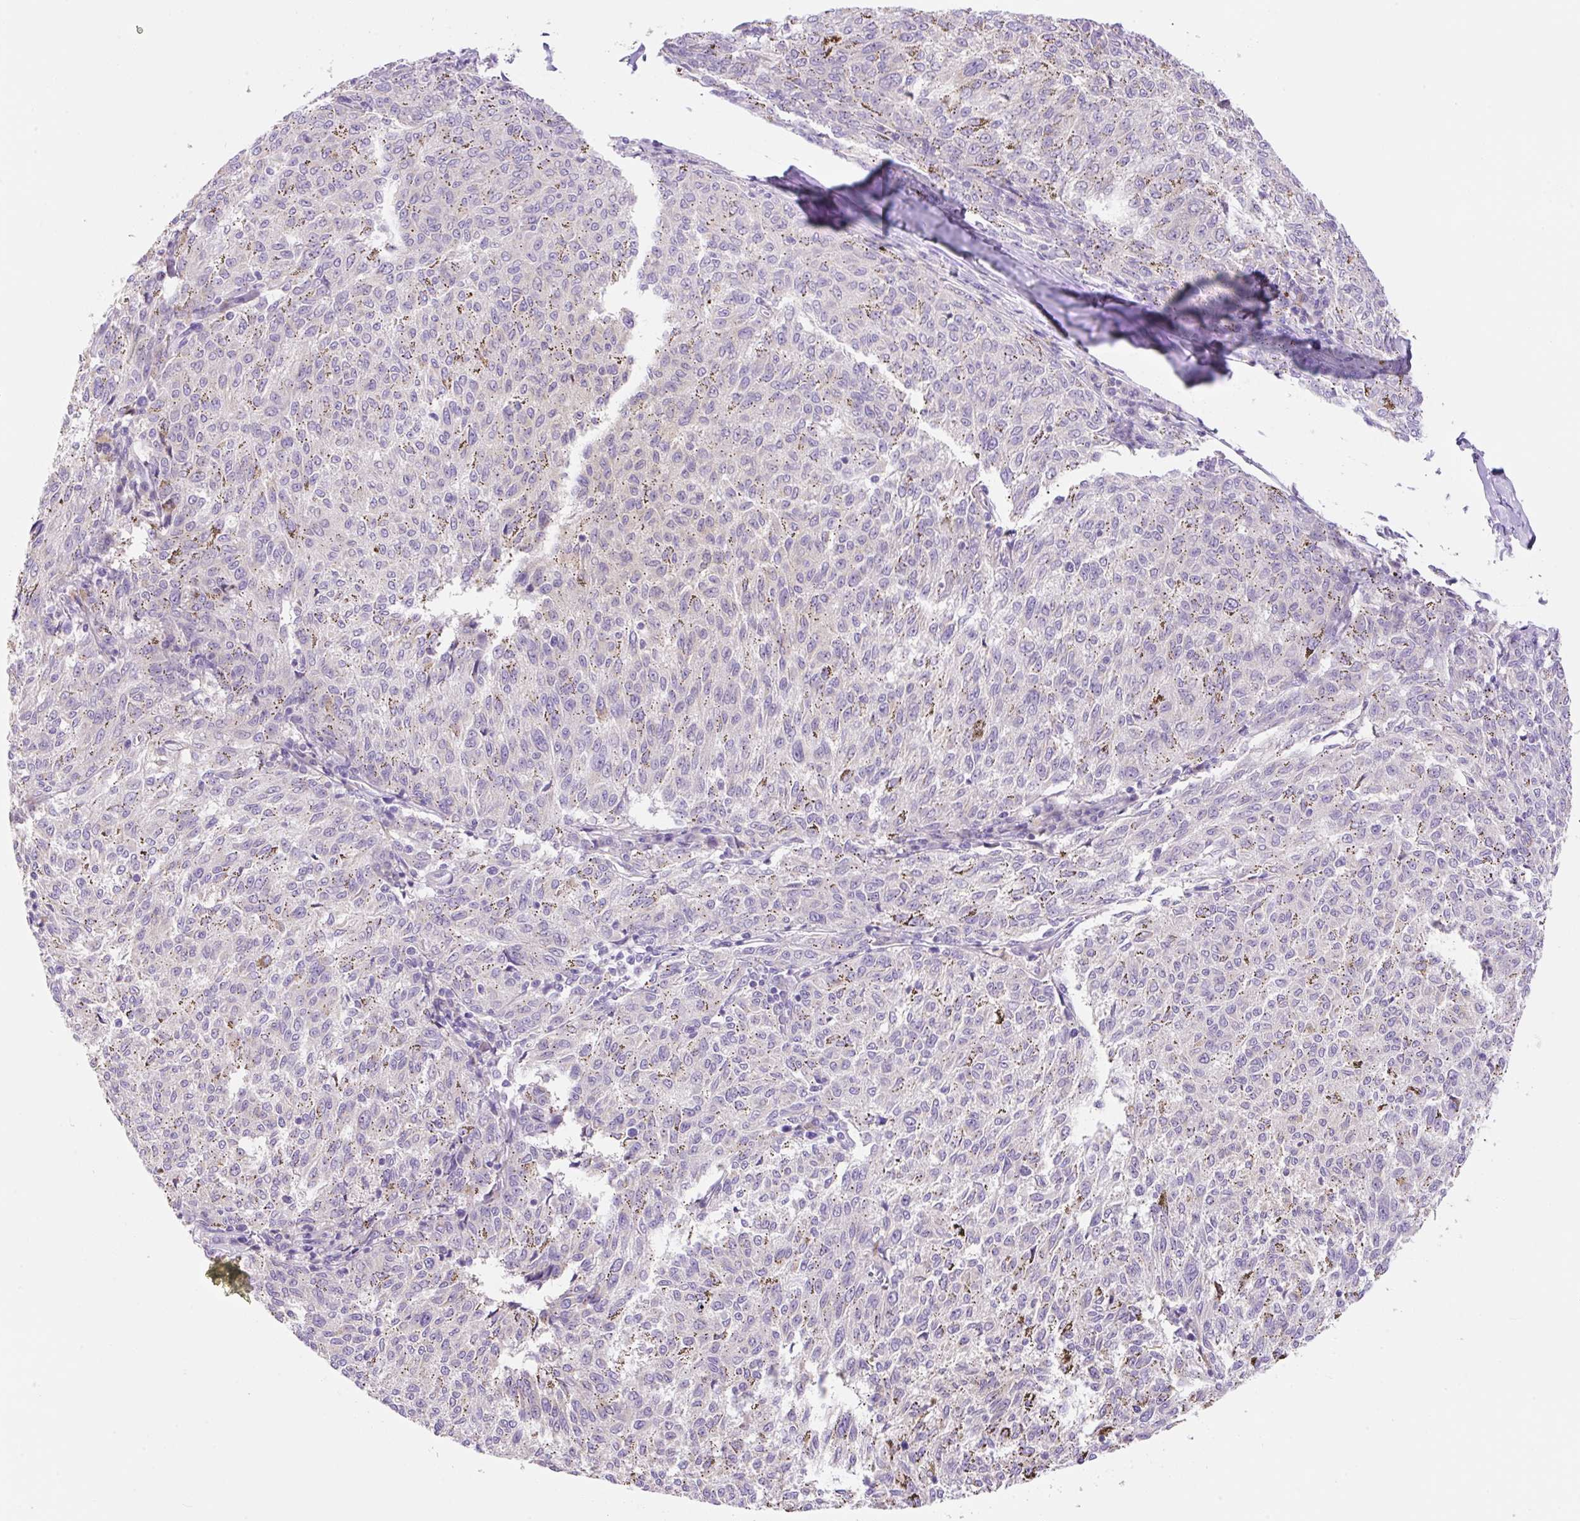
{"staining": {"intensity": "negative", "quantity": "none", "location": "none"}, "tissue": "melanoma", "cell_type": "Tumor cells", "image_type": "cancer", "snomed": [{"axis": "morphology", "description": "Malignant melanoma, NOS"}, {"axis": "topography", "description": "Skin"}], "caption": "DAB (3,3'-diaminobenzidine) immunohistochemical staining of human malignant melanoma shows no significant staining in tumor cells. (Immunohistochemistry, brightfield microscopy, high magnification).", "gene": "NDST3", "patient": {"sex": "female", "age": 72}}